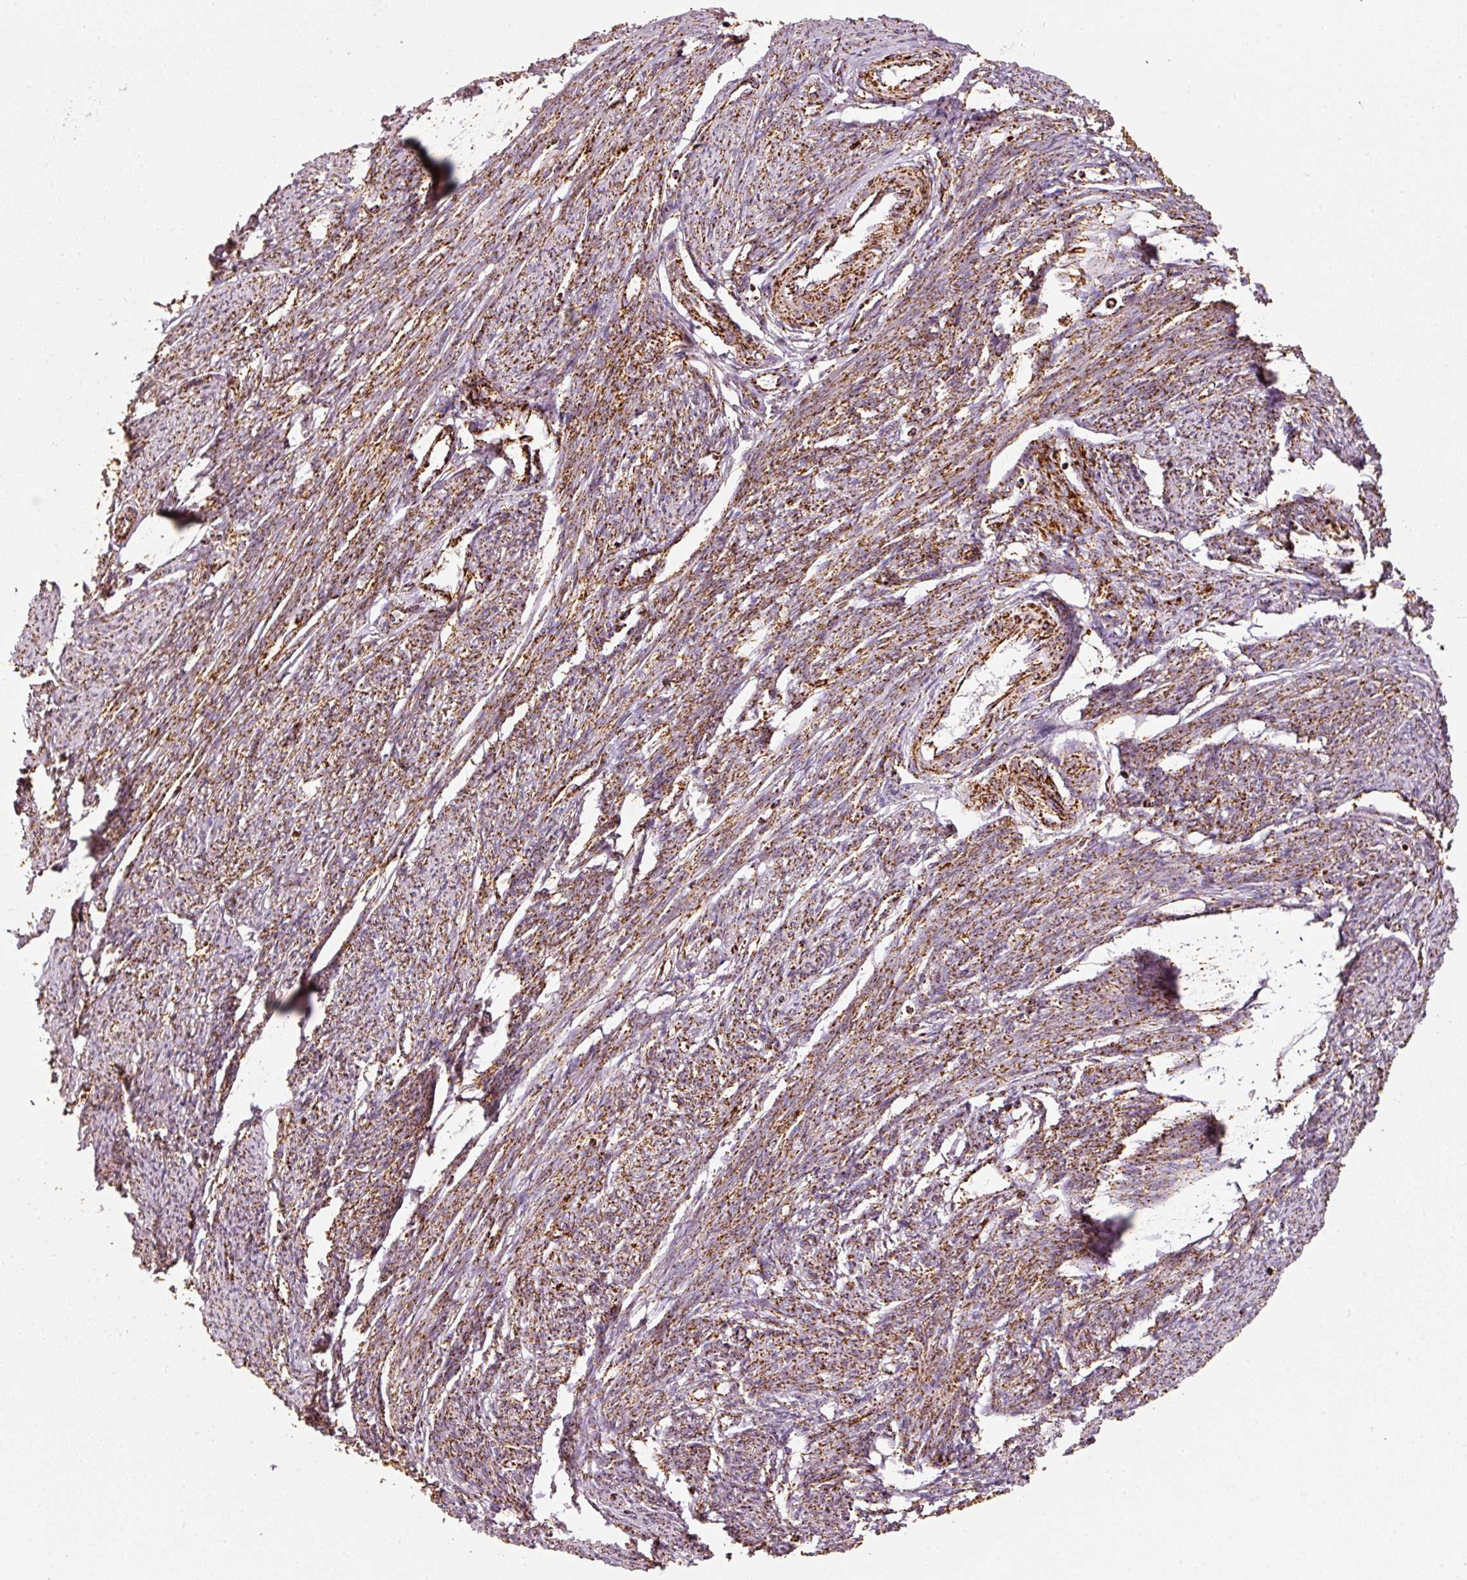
{"staining": {"intensity": "moderate", "quantity": ">75%", "location": "cytoplasmic/membranous"}, "tissue": "smooth muscle", "cell_type": "Smooth muscle cells", "image_type": "normal", "snomed": [{"axis": "morphology", "description": "Normal tissue, NOS"}, {"axis": "topography", "description": "Smooth muscle"}, {"axis": "topography", "description": "Uterus"}], "caption": "Immunohistochemistry (IHC) (DAB) staining of normal smooth muscle shows moderate cytoplasmic/membranous protein expression in about >75% of smooth muscle cells. The staining is performed using DAB brown chromogen to label protein expression. The nuclei are counter-stained blue using hematoxylin.", "gene": "UQCRC1", "patient": {"sex": "female", "age": 59}}